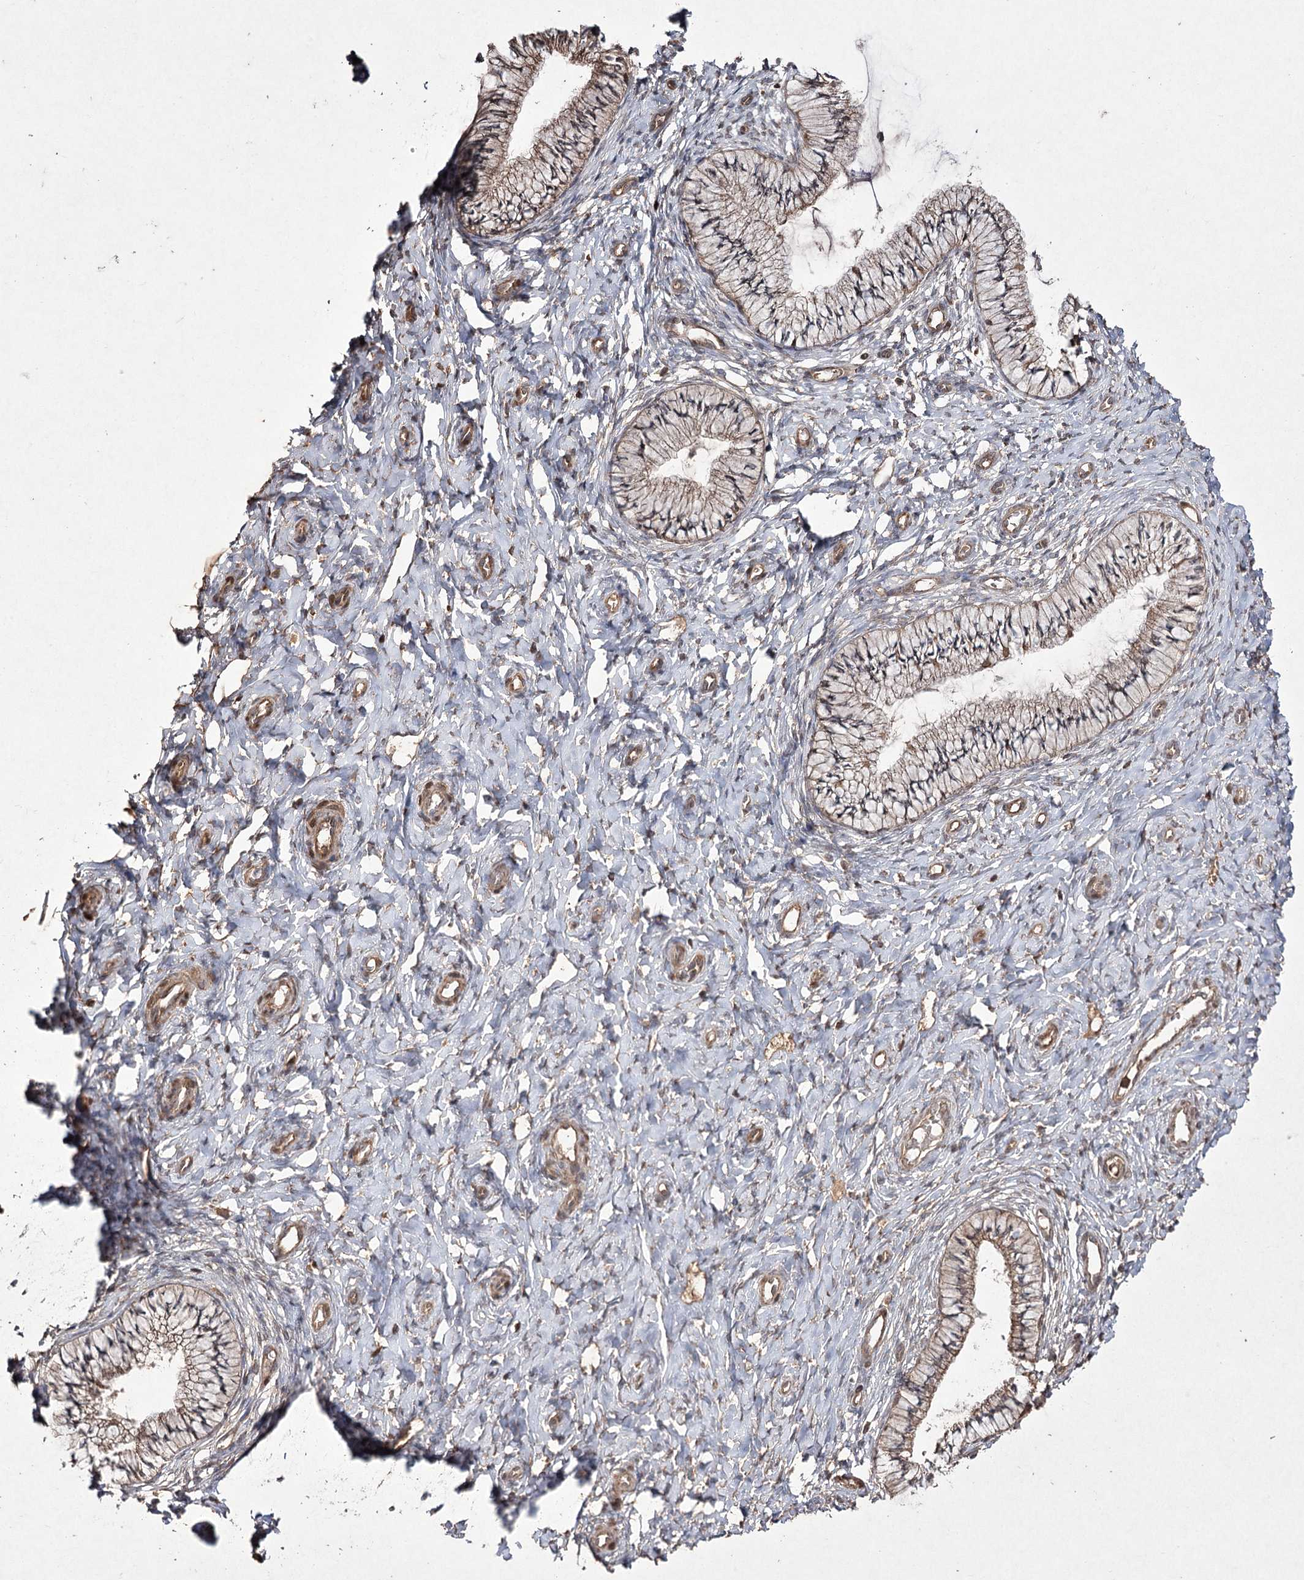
{"staining": {"intensity": "moderate", "quantity": "25%-75%", "location": "cytoplasmic/membranous"}, "tissue": "cervix", "cell_type": "Glandular cells", "image_type": "normal", "snomed": [{"axis": "morphology", "description": "Normal tissue, NOS"}, {"axis": "topography", "description": "Cervix"}], "caption": "The micrograph displays immunohistochemical staining of benign cervix. There is moderate cytoplasmic/membranous staining is present in approximately 25%-75% of glandular cells.", "gene": "FANCL", "patient": {"sex": "female", "age": 36}}